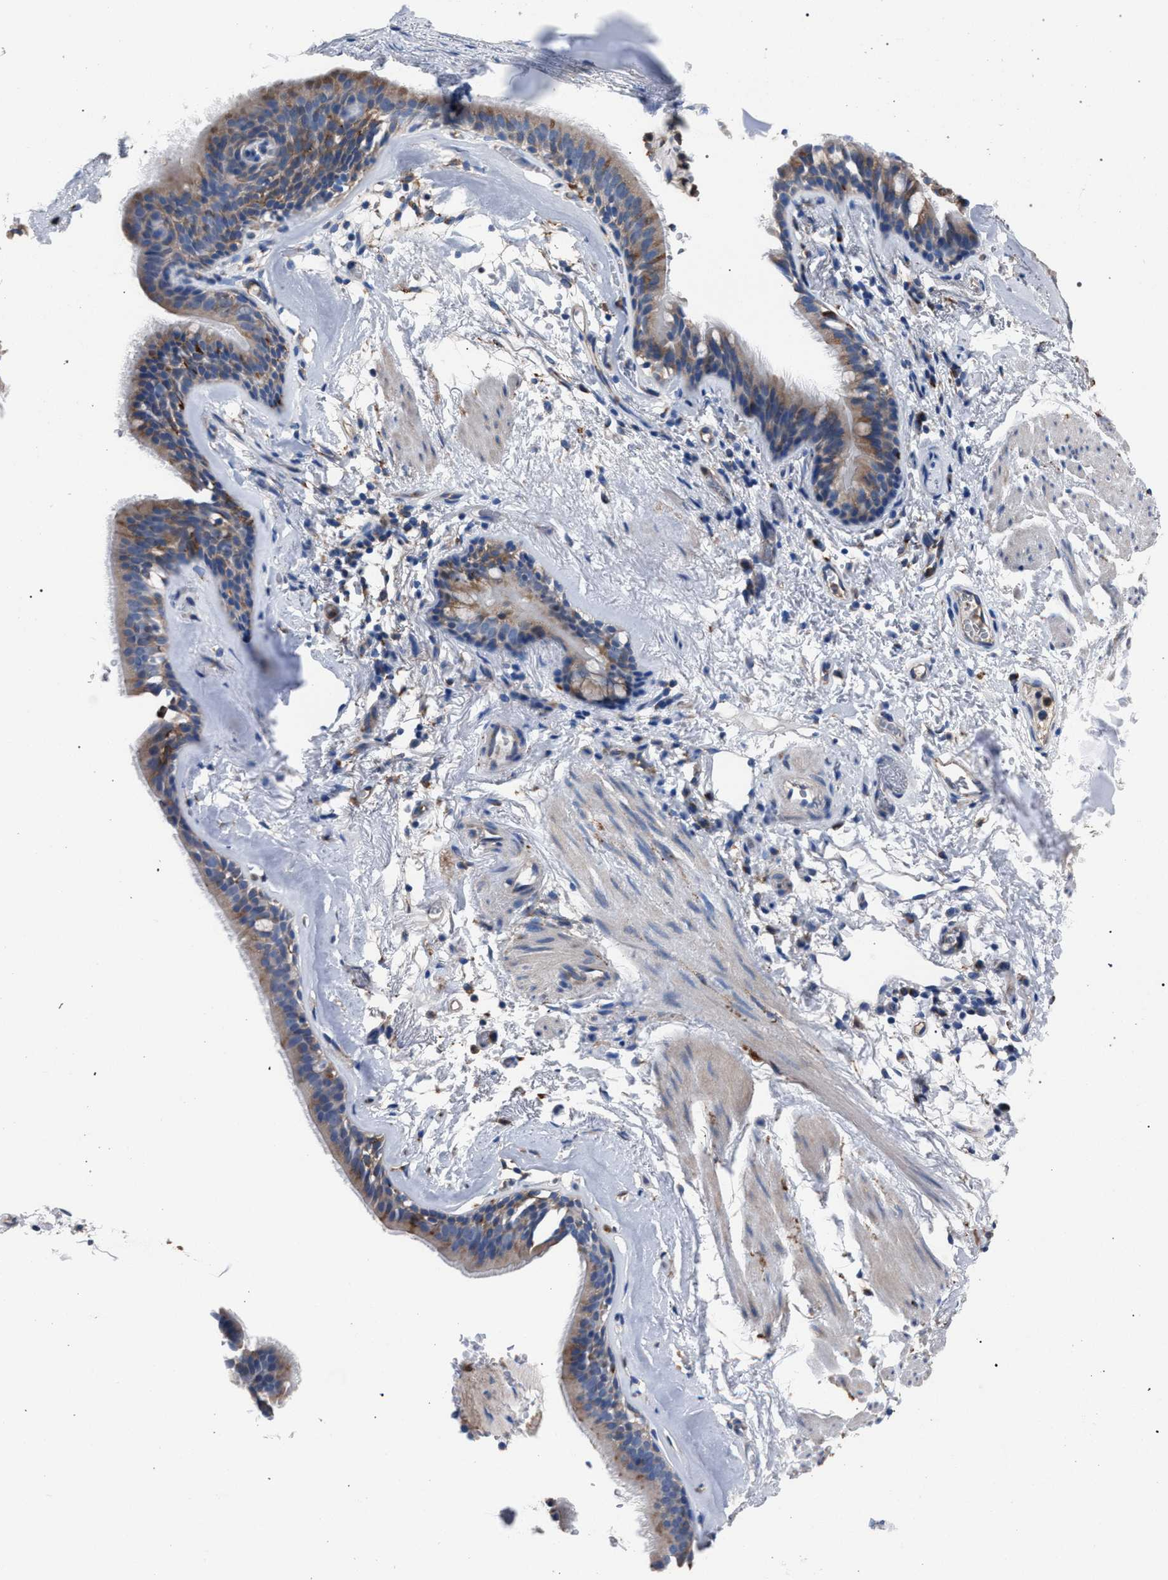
{"staining": {"intensity": "weak", "quantity": ">75%", "location": "cytoplasmic/membranous"}, "tissue": "bronchus", "cell_type": "Respiratory epithelial cells", "image_type": "normal", "snomed": [{"axis": "morphology", "description": "Normal tissue, NOS"}, {"axis": "topography", "description": "Cartilage tissue"}], "caption": "Brown immunohistochemical staining in benign bronchus displays weak cytoplasmic/membranous positivity in about >75% of respiratory epithelial cells. Nuclei are stained in blue.", "gene": "ATP6V0A1", "patient": {"sex": "female", "age": 63}}